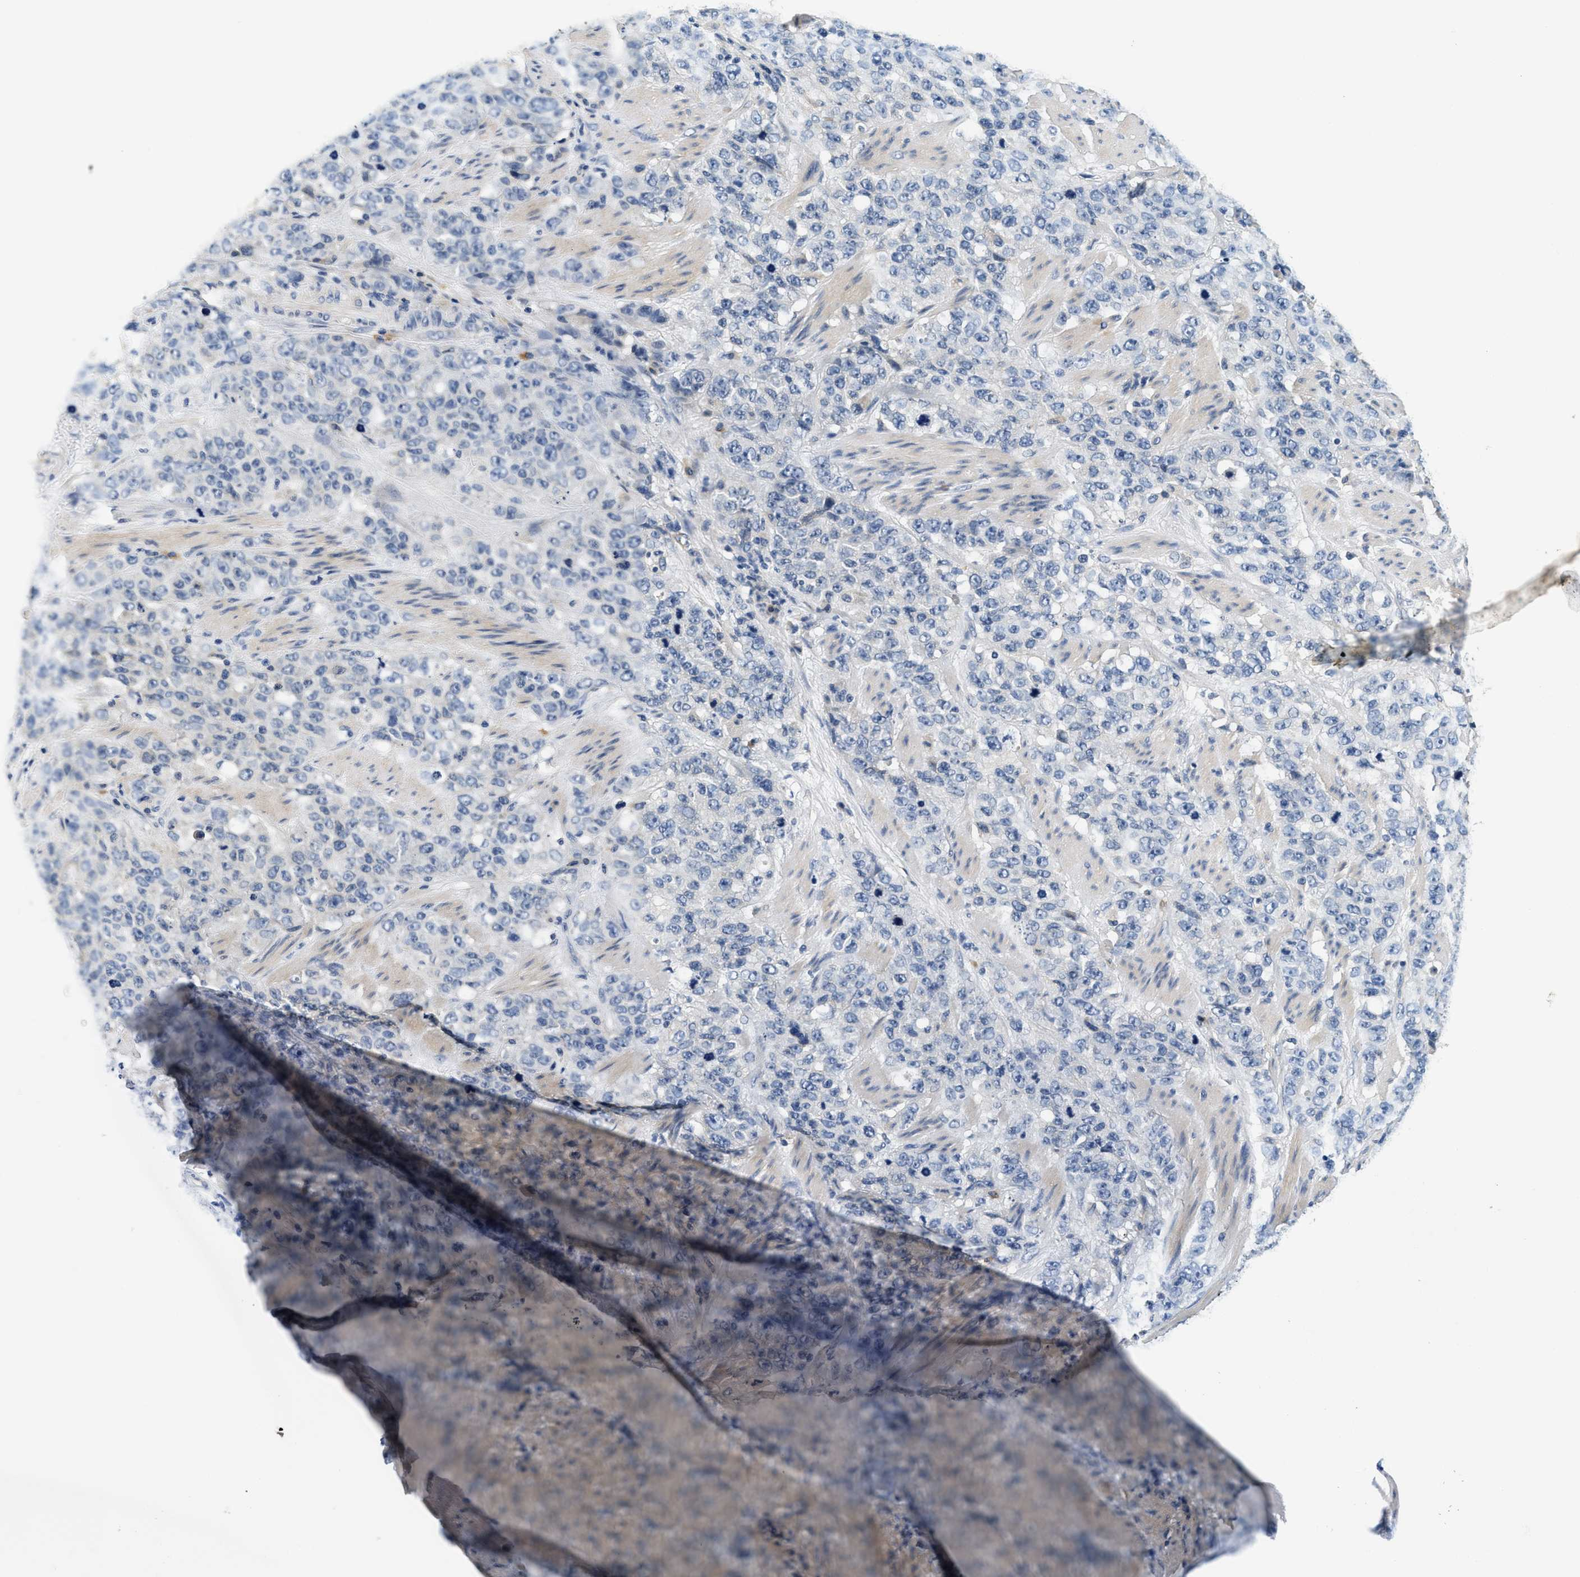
{"staining": {"intensity": "negative", "quantity": "none", "location": "none"}, "tissue": "stomach cancer", "cell_type": "Tumor cells", "image_type": "cancer", "snomed": [{"axis": "morphology", "description": "Adenocarcinoma, NOS"}, {"axis": "topography", "description": "Stomach"}], "caption": "This is an IHC image of adenocarcinoma (stomach). There is no staining in tumor cells.", "gene": "ALDH3A2", "patient": {"sex": "male", "age": 48}}